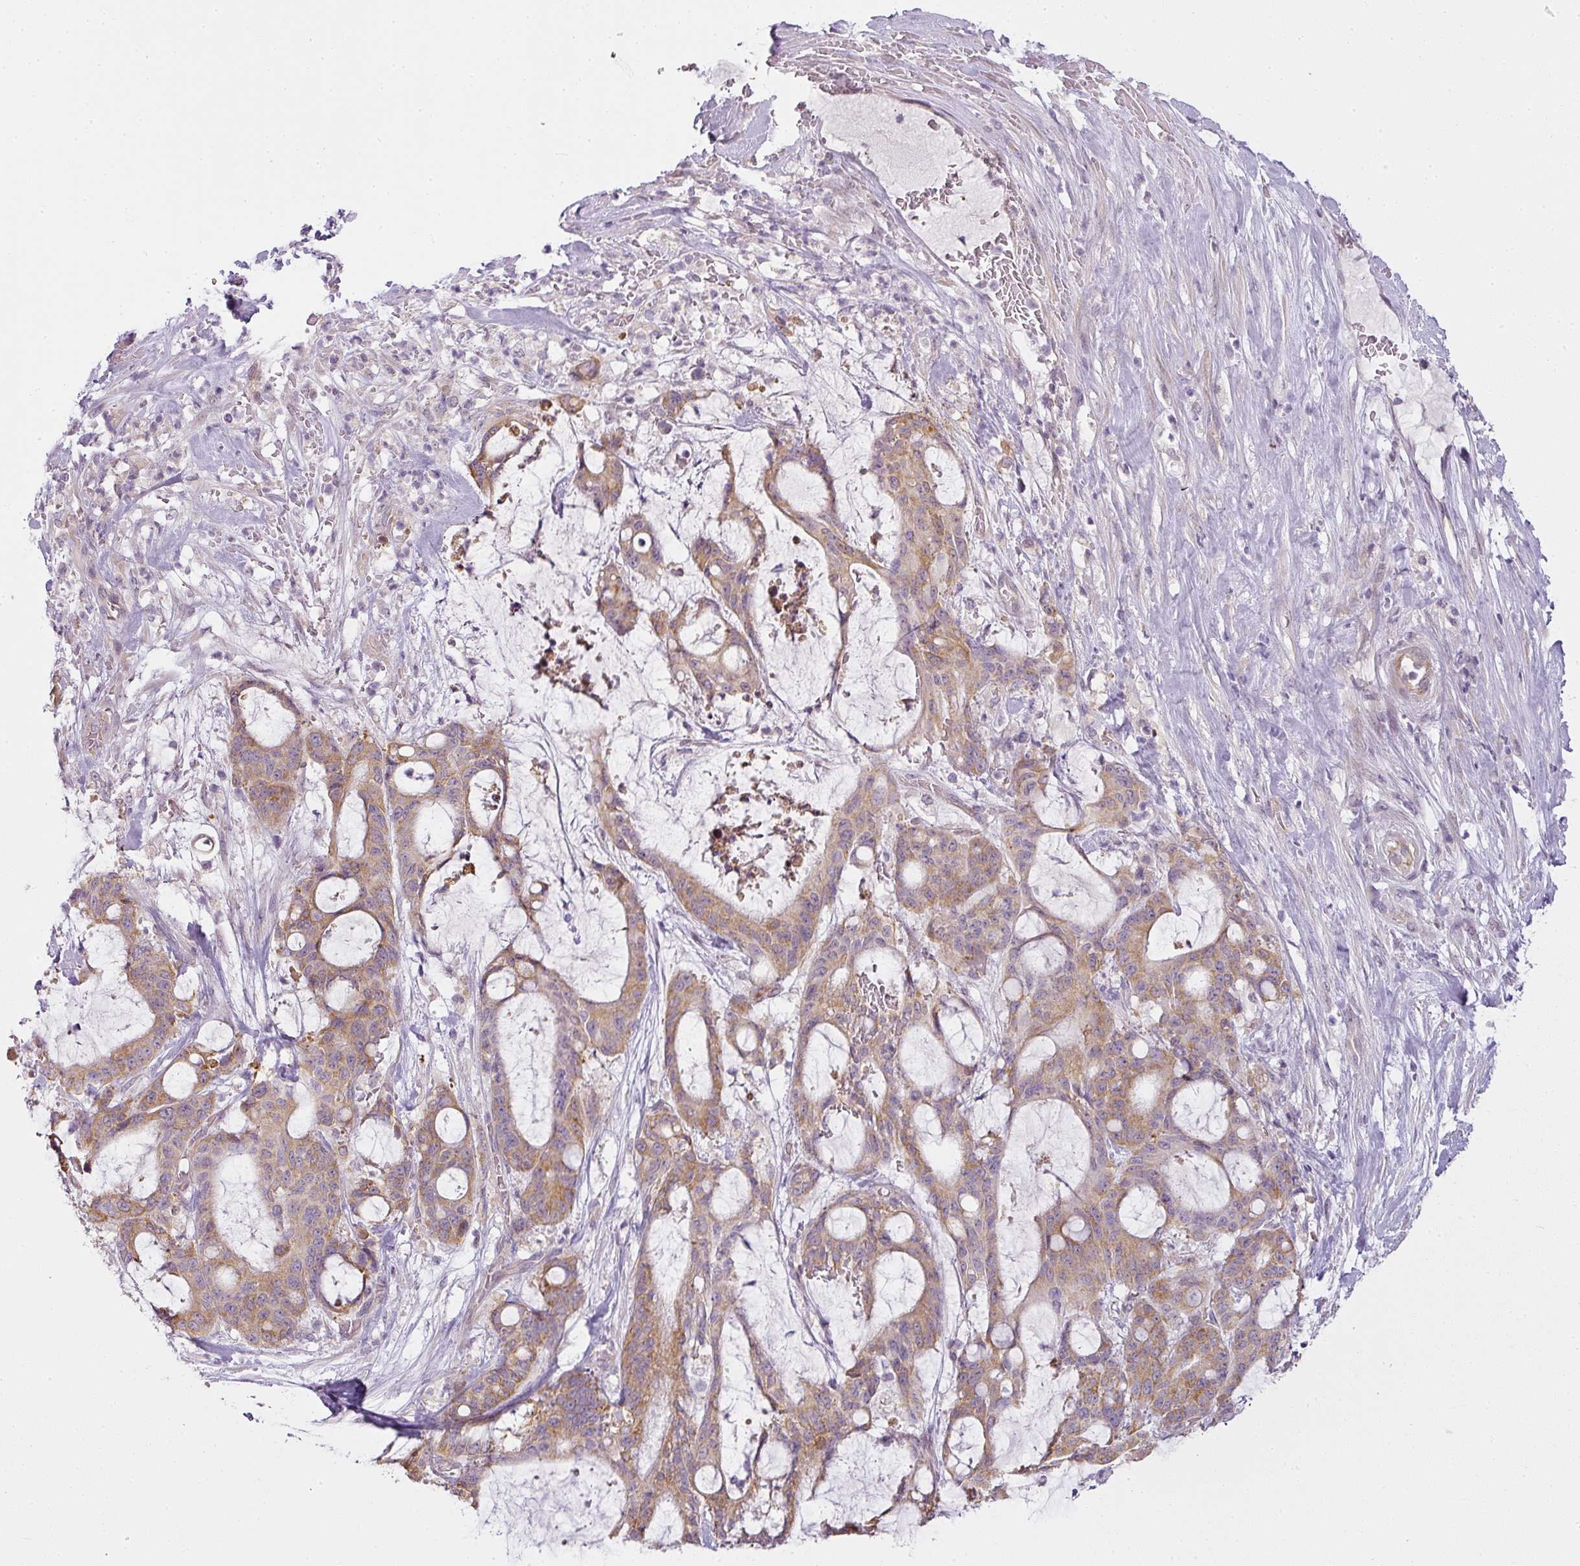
{"staining": {"intensity": "moderate", "quantity": ">75%", "location": "cytoplasmic/membranous"}, "tissue": "liver cancer", "cell_type": "Tumor cells", "image_type": "cancer", "snomed": [{"axis": "morphology", "description": "Normal tissue, NOS"}, {"axis": "morphology", "description": "Cholangiocarcinoma"}, {"axis": "topography", "description": "Liver"}, {"axis": "topography", "description": "Peripheral nerve tissue"}], "caption": "An immunohistochemistry micrograph of tumor tissue is shown. Protein staining in brown shows moderate cytoplasmic/membranous positivity in liver cancer (cholangiocarcinoma) within tumor cells.", "gene": "LY75", "patient": {"sex": "female", "age": 73}}